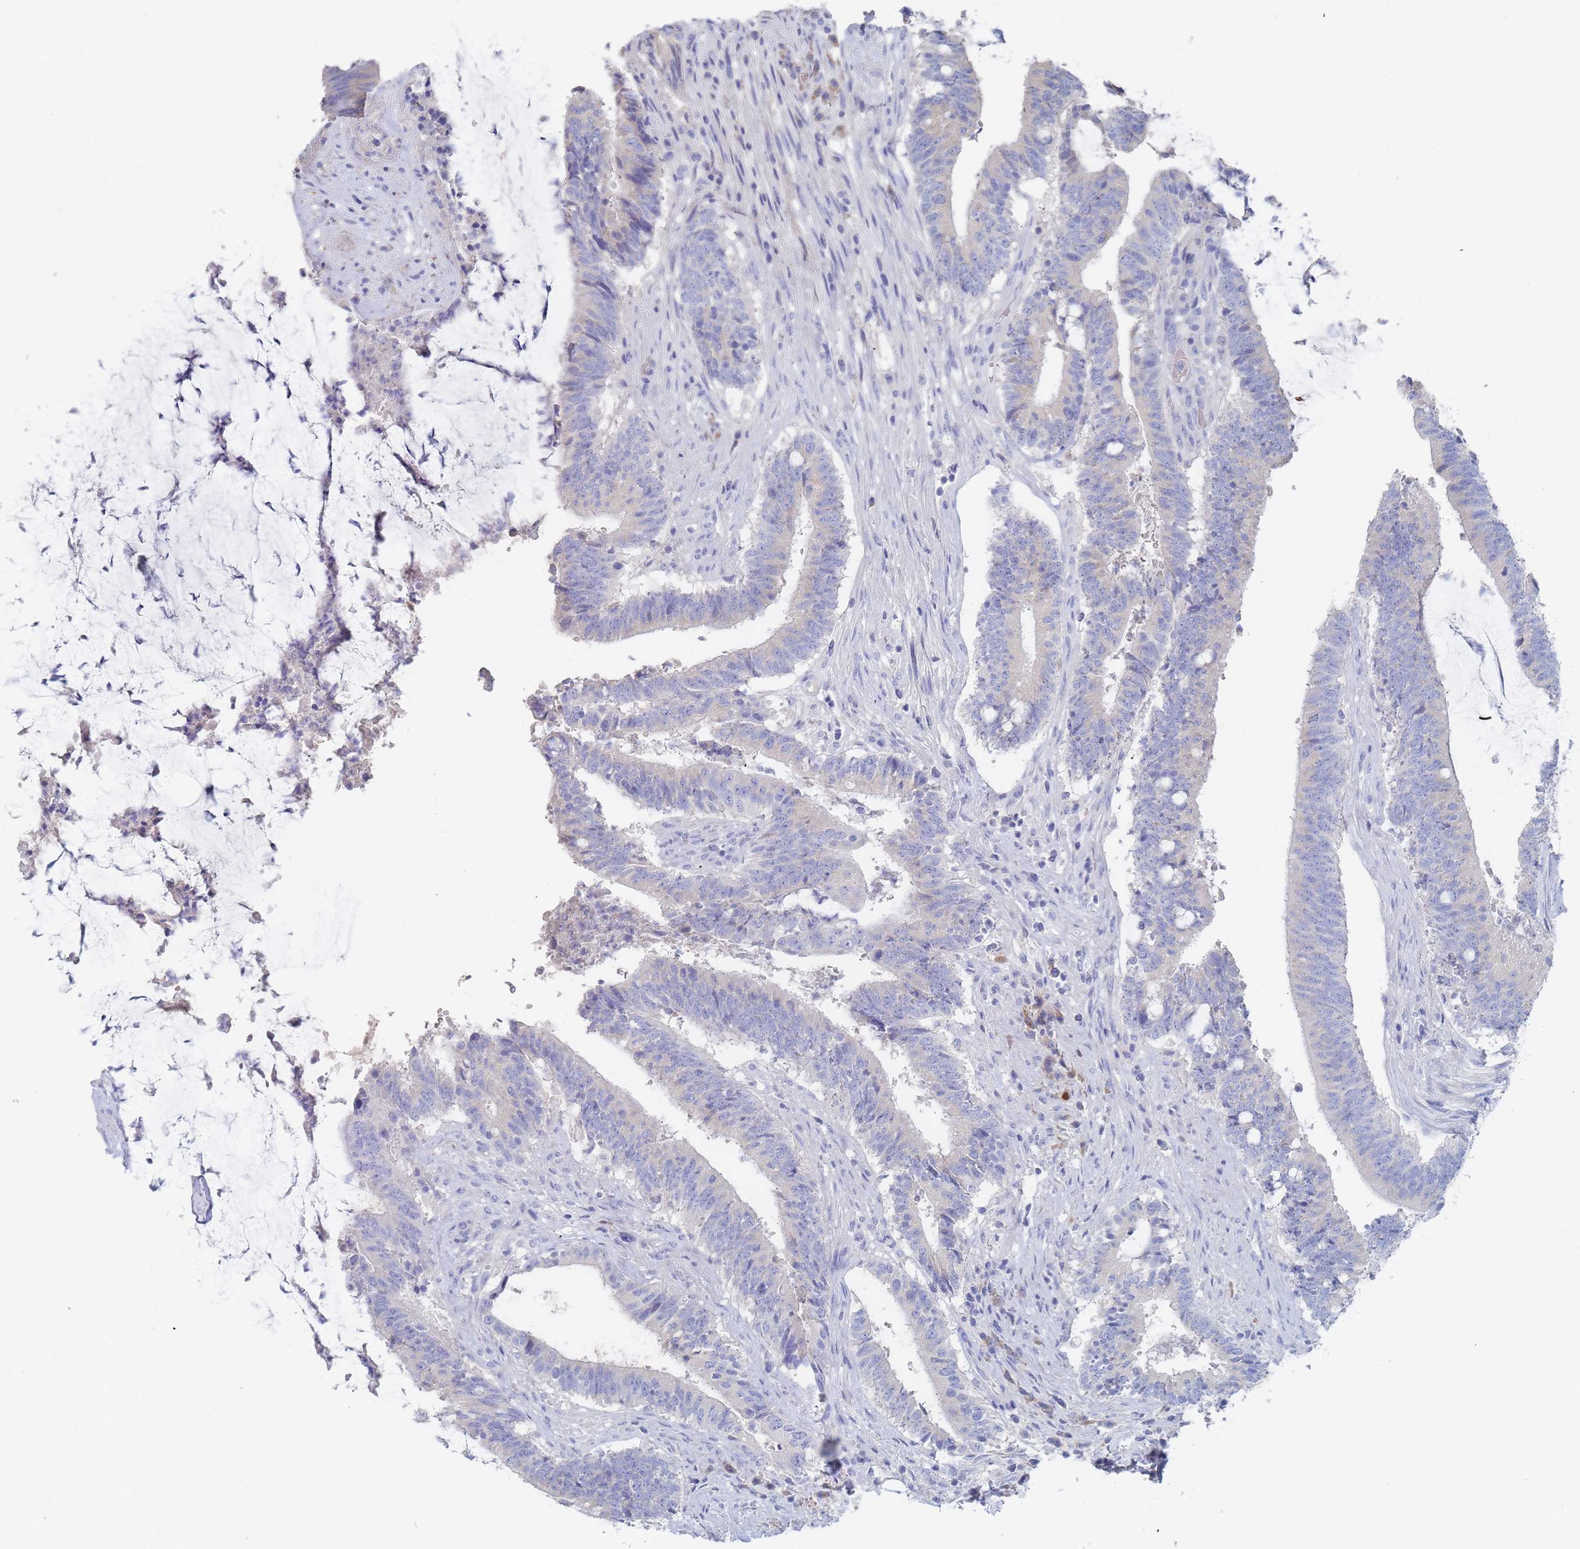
{"staining": {"intensity": "negative", "quantity": "none", "location": "none"}, "tissue": "colorectal cancer", "cell_type": "Tumor cells", "image_type": "cancer", "snomed": [{"axis": "morphology", "description": "Adenocarcinoma, NOS"}, {"axis": "topography", "description": "Colon"}], "caption": "Histopathology image shows no protein positivity in tumor cells of adenocarcinoma (colorectal) tissue. (DAB (3,3'-diaminobenzidine) immunohistochemistry visualized using brightfield microscopy, high magnification).", "gene": "SLC25A35", "patient": {"sex": "female", "age": 43}}